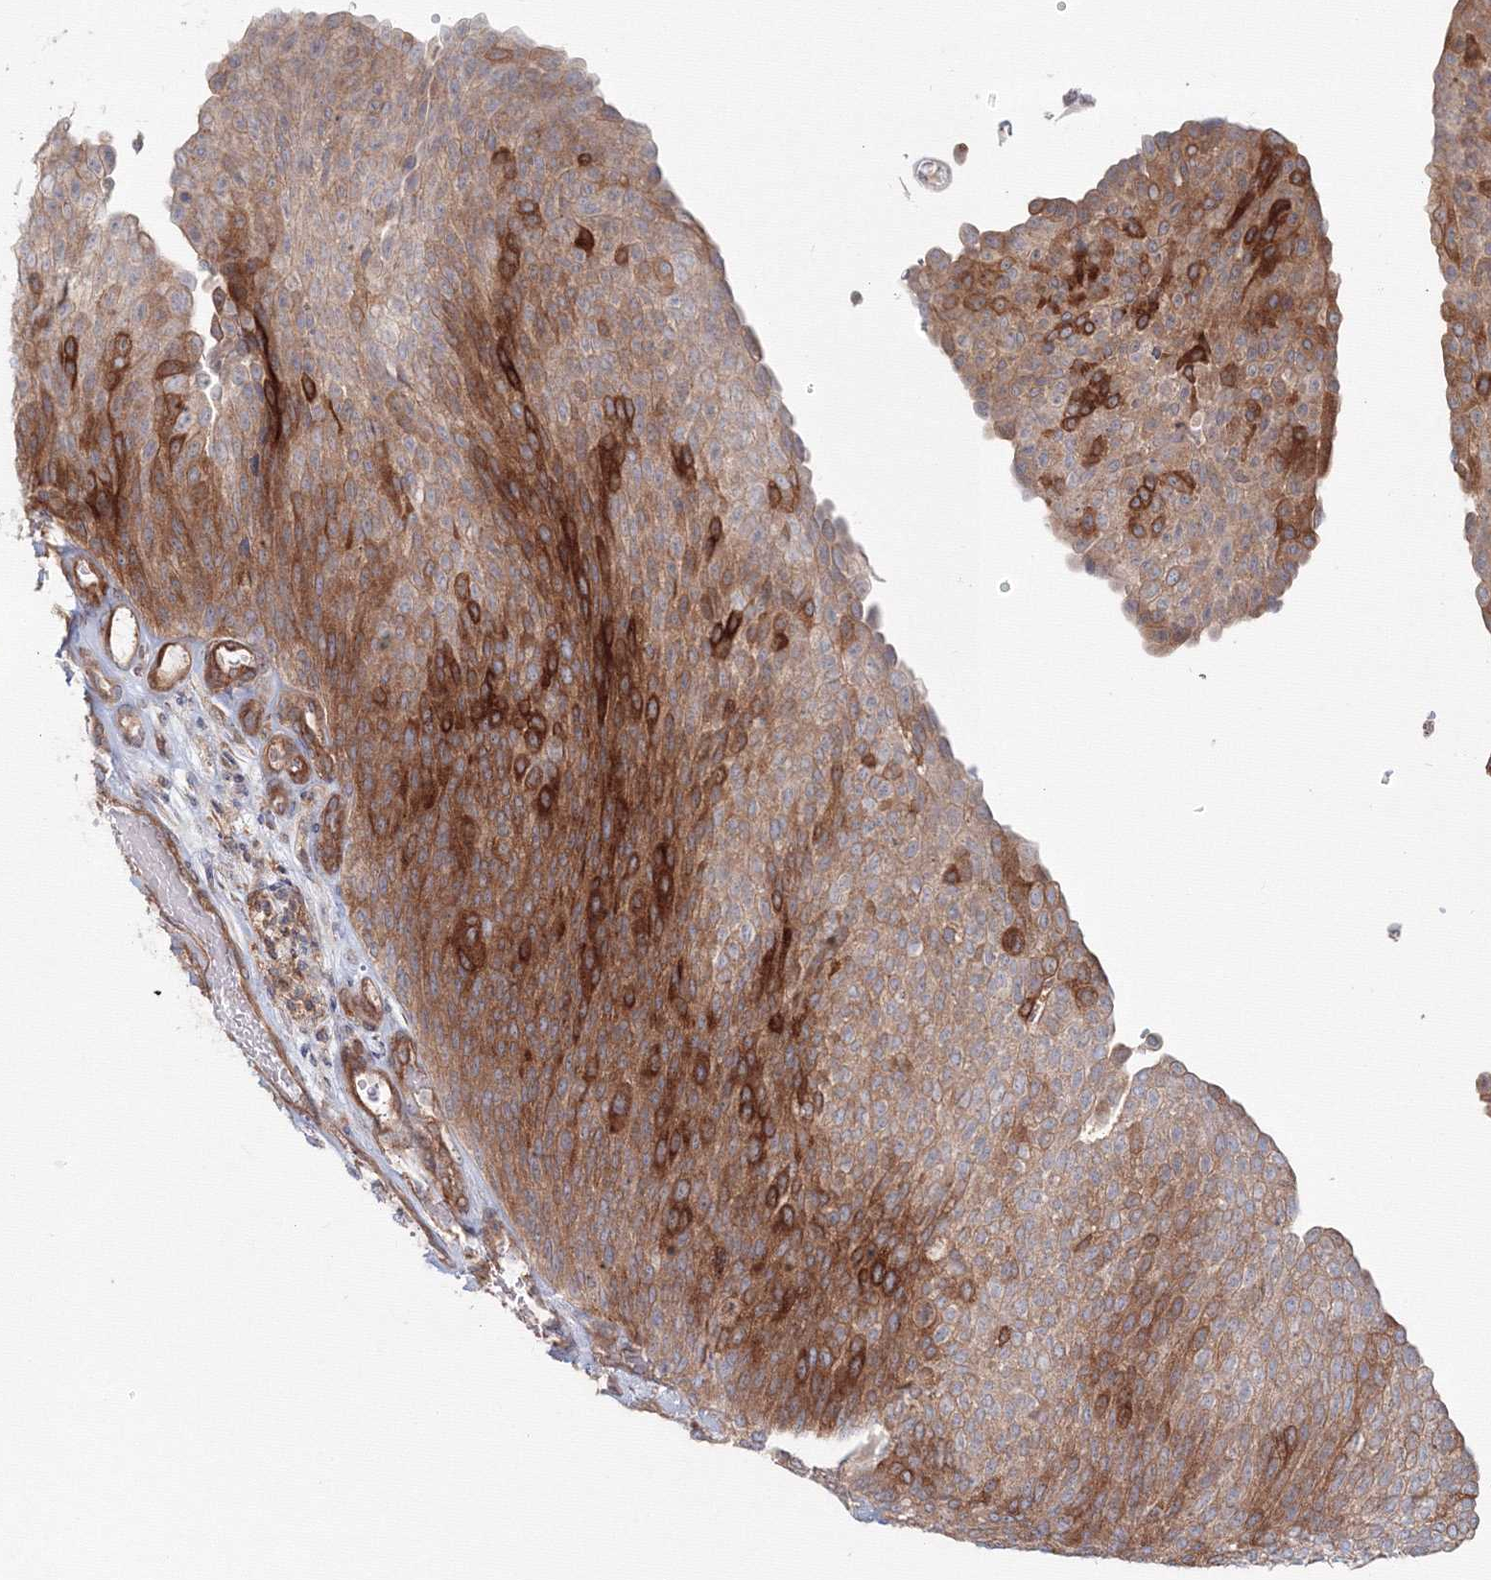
{"staining": {"intensity": "strong", "quantity": ">75%", "location": "cytoplasmic/membranous"}, "tissue": "urothelial cancer", "cell_type": "Tumor cells", "image_type": "cancer", "snomed": [{"axis": "morphology", "description": "Urothelial carcinoma, Low grade"}, {"axis": "topography", "description": "Urinary bladder"}], "caption": "A brown stain shows strong cytoplasmic/membranous expression of a protein in human urothelial carcinoma (low-grade) tumor cells. (DAB (3,3'-diaminobenzidine) IHC with brightfield microscopy, high magnification).", "gene": "SH3PXD2A", "patient": {"sex": "female", "age": 79}}